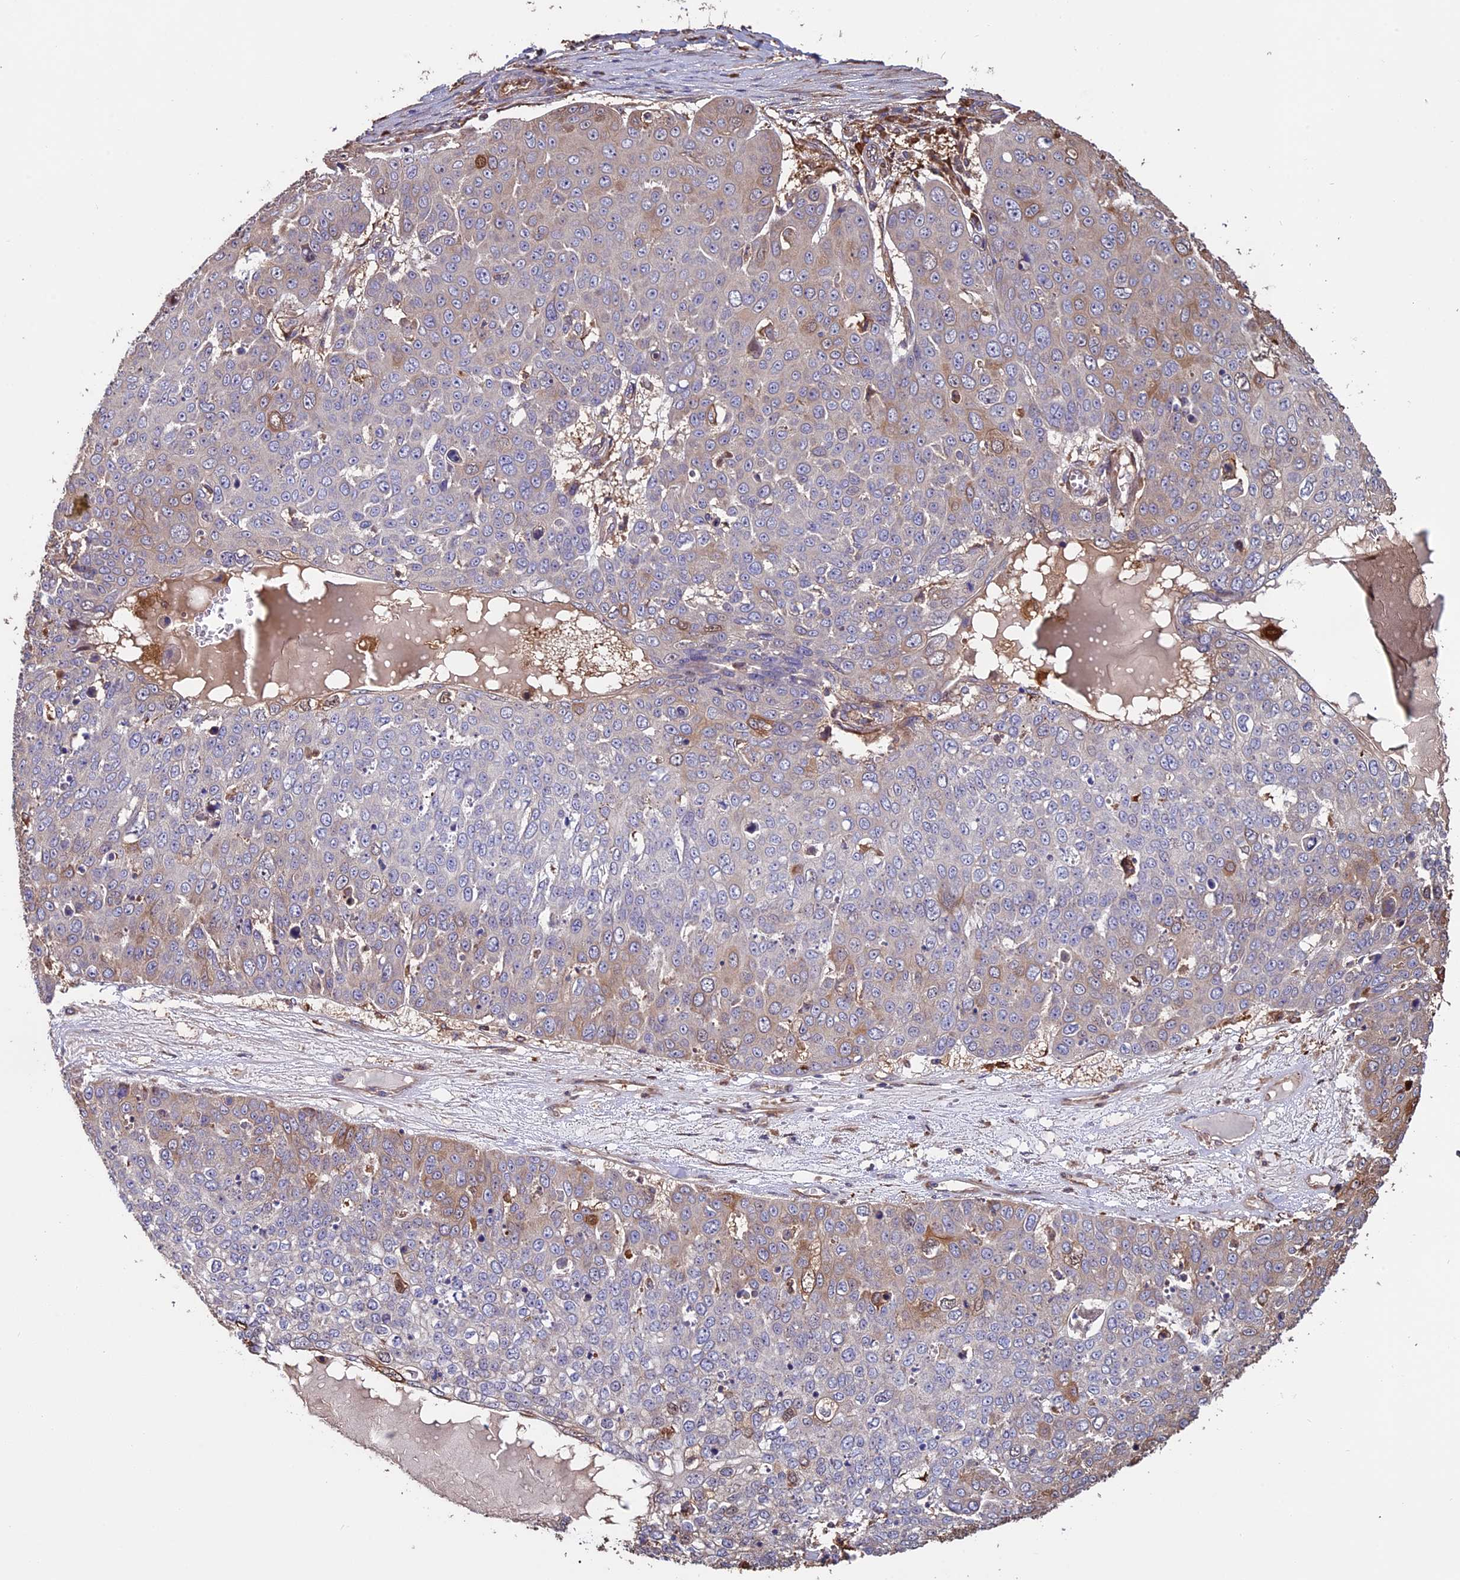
{"staining": {"intensity": "weak", "quantity": "25%-75%", "location": "cytoplasmic/membranous"}, "tissue": "skin cancer", "cell_type": "Tumor cells", "image_type": "cancer", "snomed": [{"axis": "morphology", "description": "Squamous cell carcinoma, NOS"}, {"axis": "topography", "description": "Skin"}], "caption": "This photomicrograph demonstrates immunohistochemistry staining of skin cancer (squamous cell carcinoma), with low weak cytoplasmic/membranous staining in about 25%-75% of tumor cells.", "gene": "VWA3A", "patient": {"sex": "male", "age": 71}}